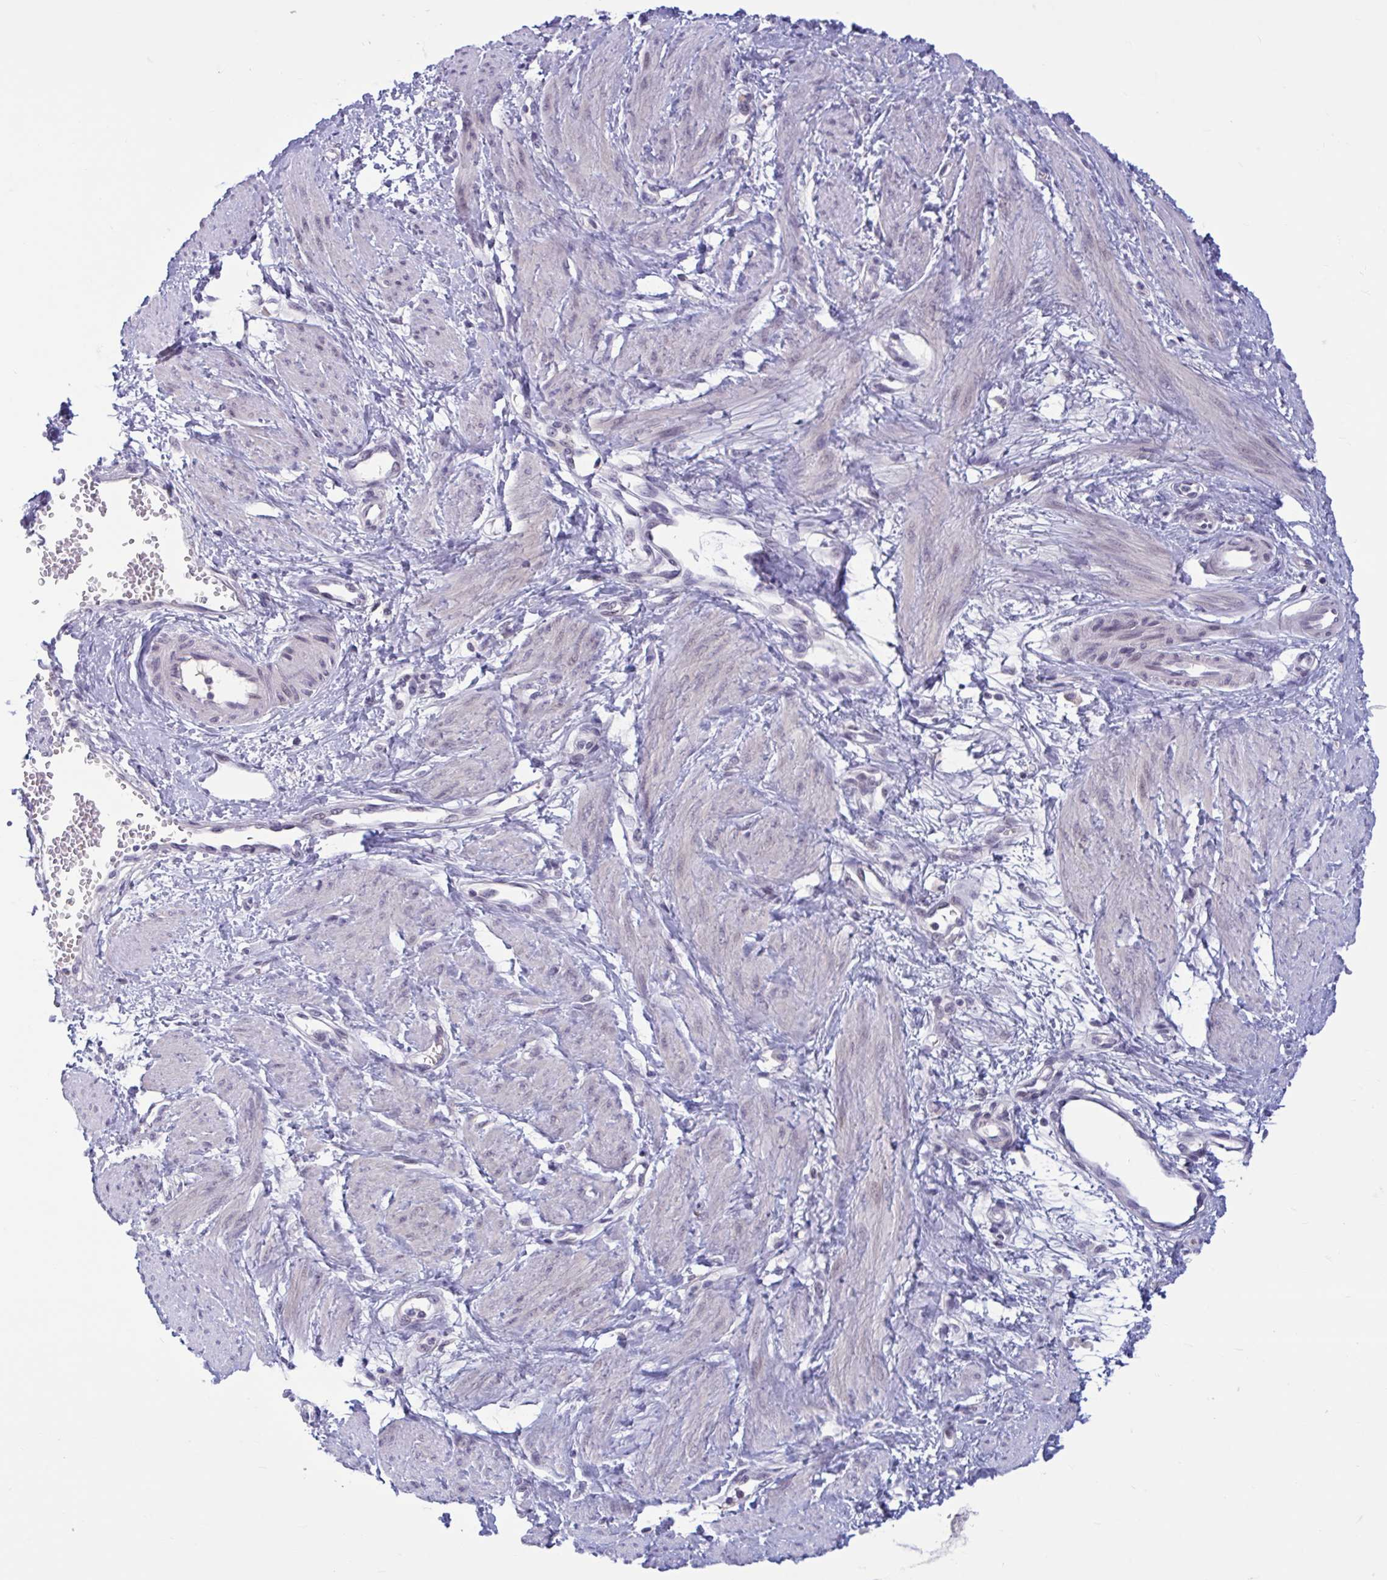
{"staining": {"intensity": "negative", "quantity": "none", "location": "none"}, "tissue": "smooth muscle", "cell_type": "Smooth muscle cells", "image_type": "normal", "snomed": [{"axis": "morphology", "description": "Normal tissue, NOS"}, {"axis": "topography", "description": "Smooth muscle"}, {"axis": "topography", "description": "Uterus"}], "caption": "Immunohistochemistry (IHC) of unremarkable human smooth muscle shows no expression in smooth muscle cells. The staining was performed using DAB to visualize the protein expression in brown, while the nuclei were stained in blue with hematoxylin (Magnification: 20x).", "gene": "CNGB3", "patient": {"sex": "female", "age": 39}}